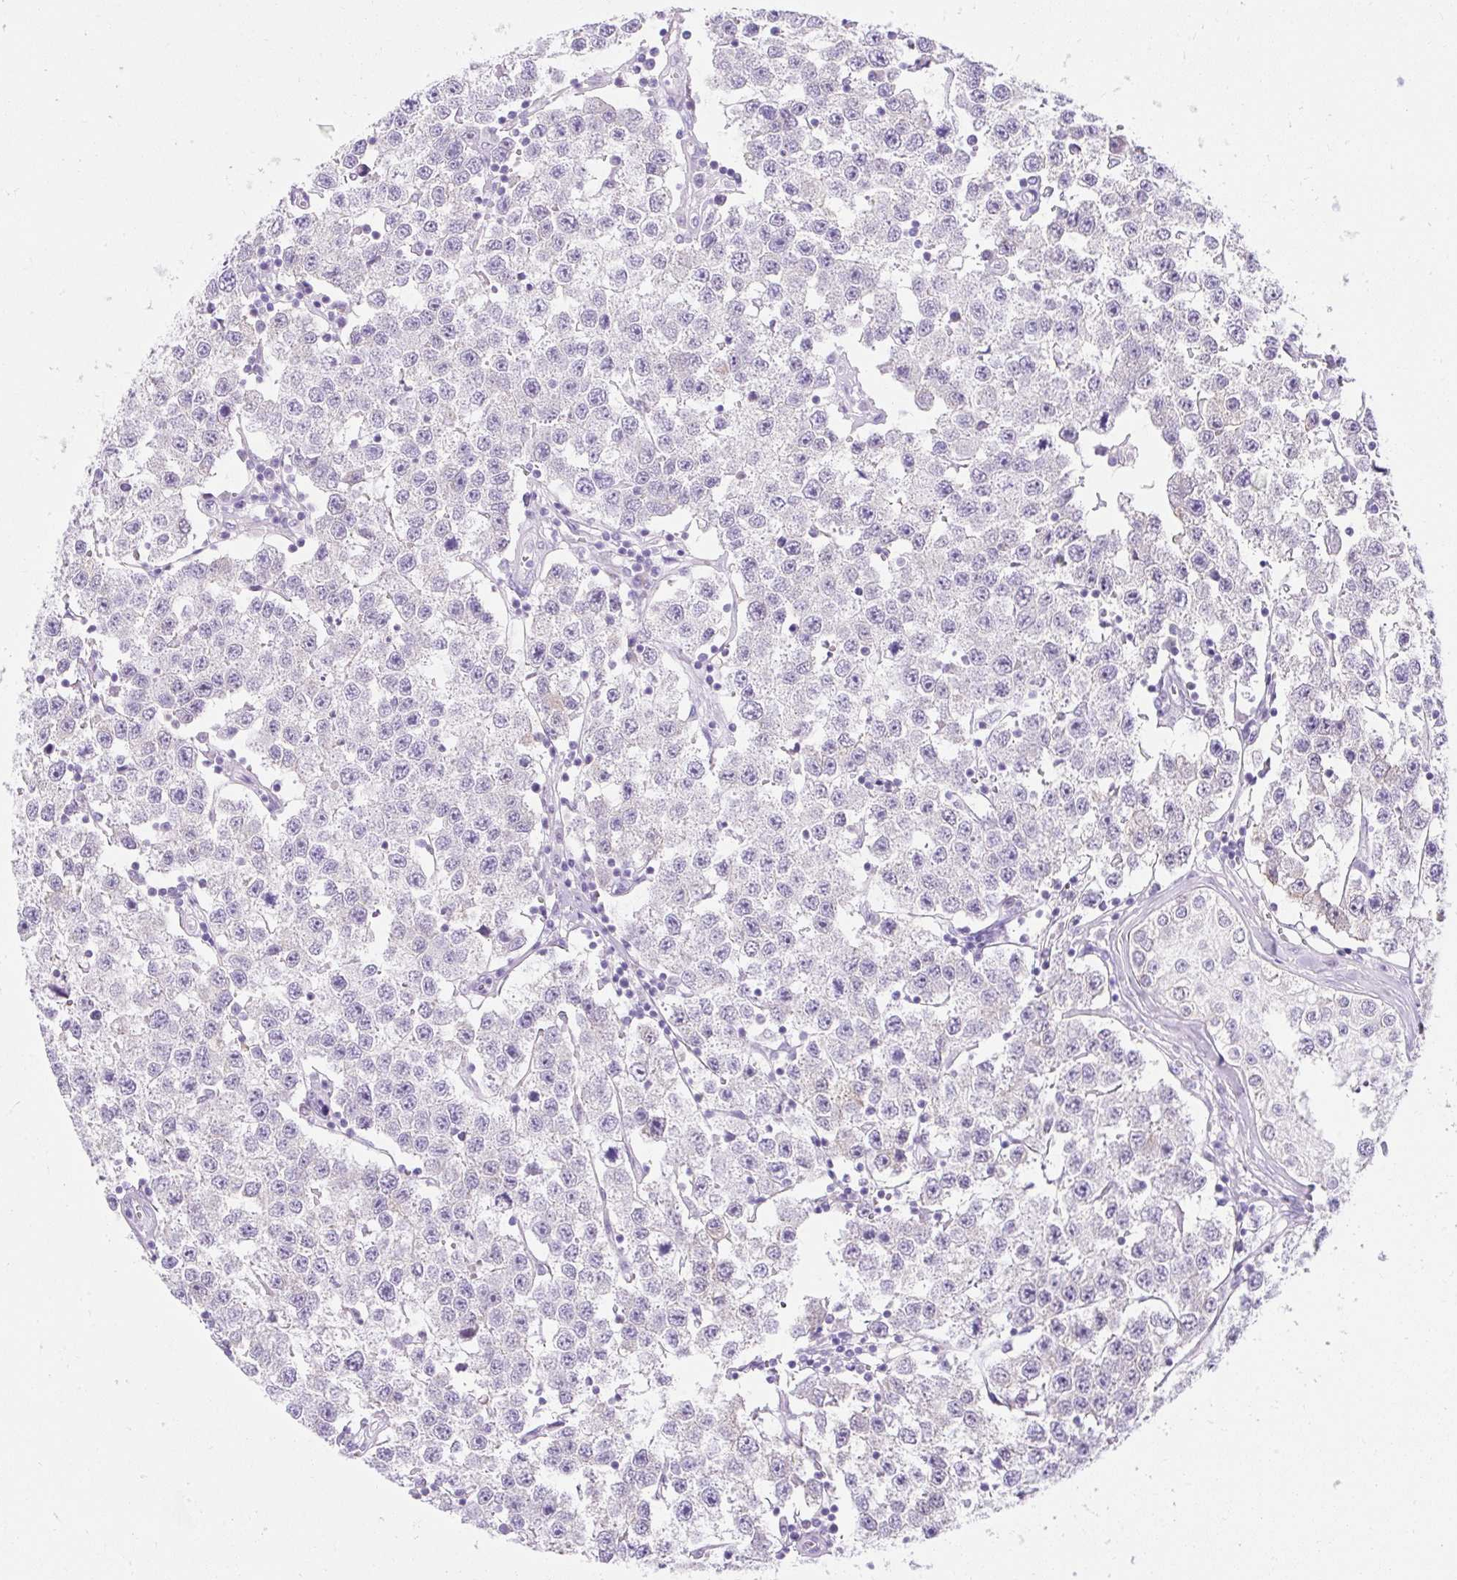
{"staining": {"intensity": "negative", "quantity": "none", "location": "none"}, "tissue": "testis cancer", "cell_type": "Tumor cells", "image_type": "cancer", "snomed": [{"axis": "morphology", "description": "Seminoma, NOS"}, {"axis": "topography", "description": "Testis"}], "caption": "Immunohistochemistry (IHC) photomicrograph of neoplastic tissue: human testis seminoma stained with DAB demonstrates no significant protein positivity in tumor cells.", "gene": "GOLGA8A", "patient": {"sex": "male", "age": 34}}